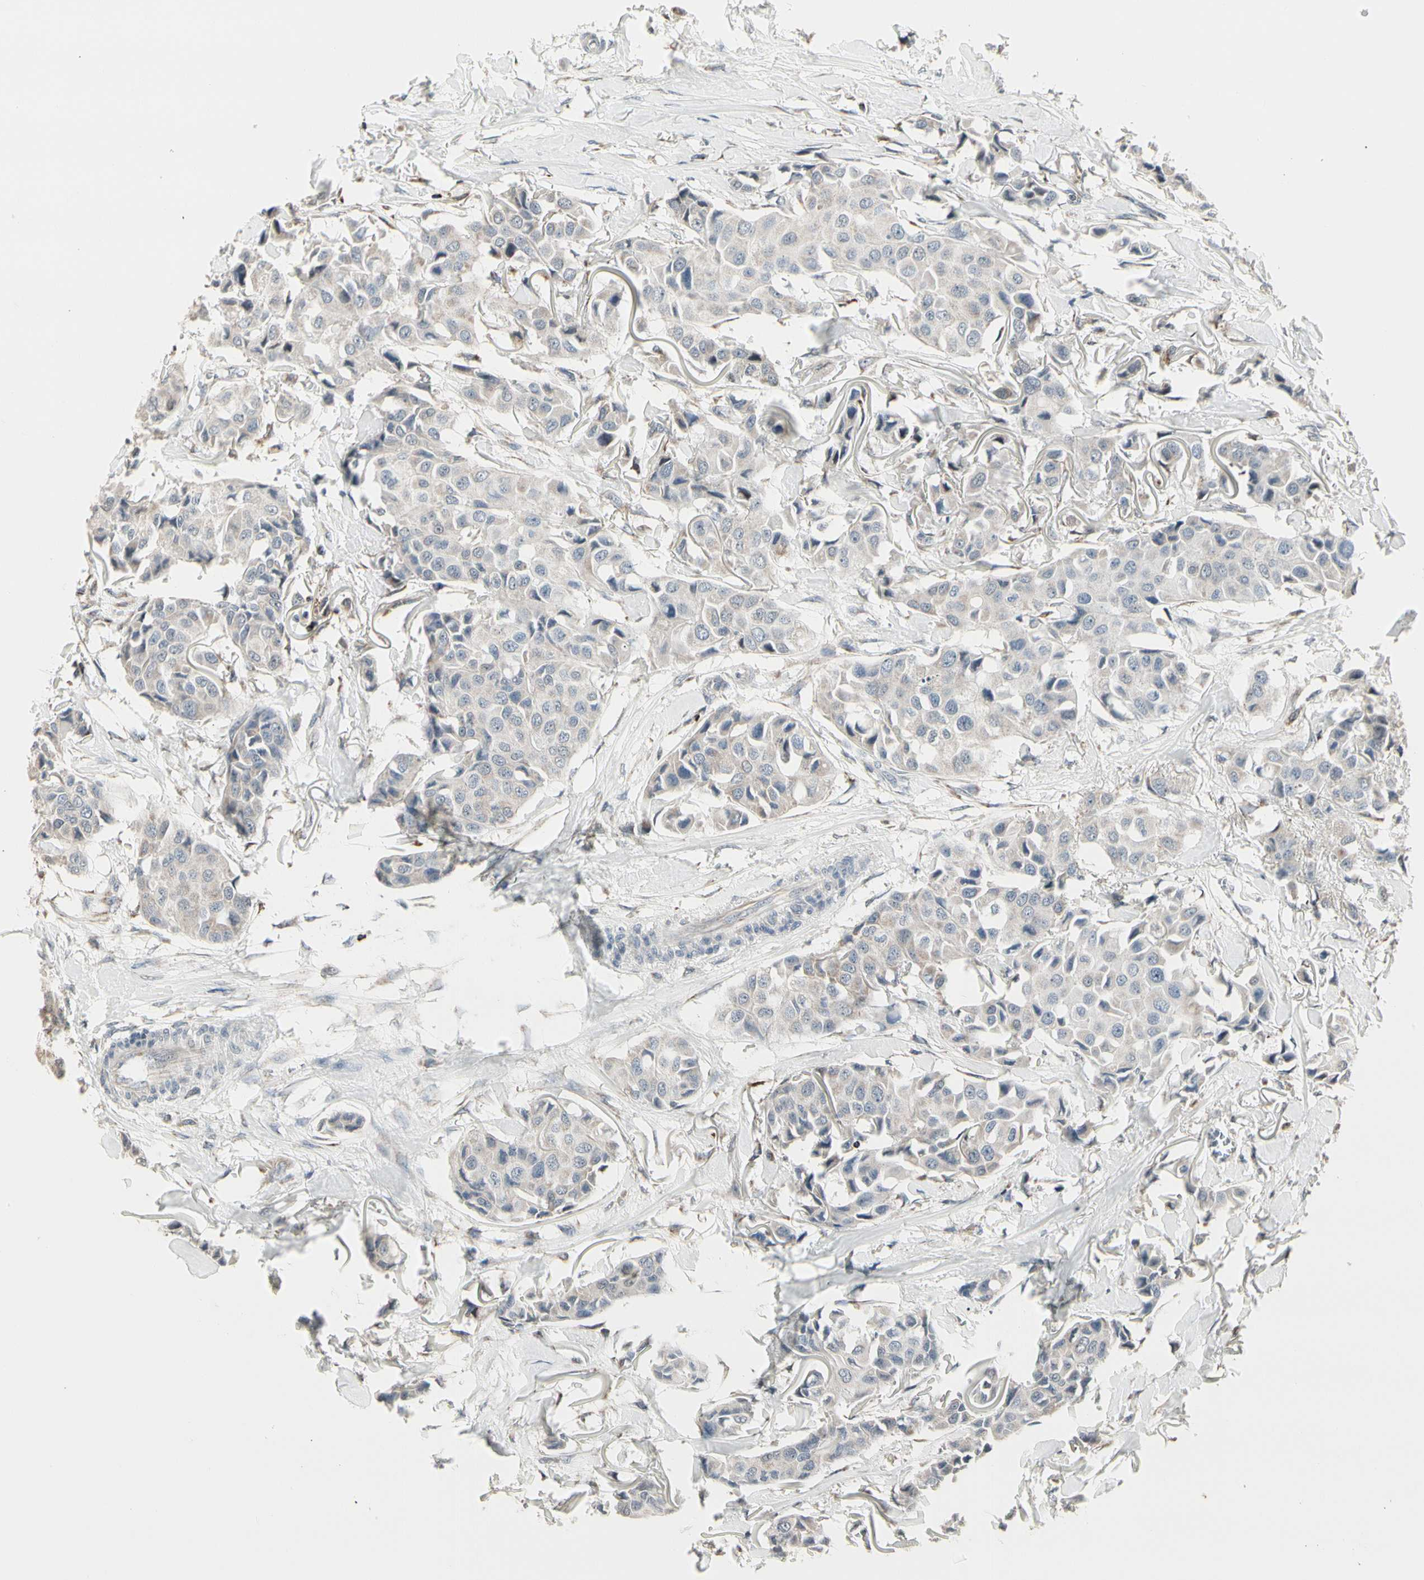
{"staining": {"intensity": "negative", "quantity": "none", "location": "none"}, "tissue": "breast cancer", "cell_type": "Tumor cells", "image_type": "cancer", "snomed": [{"axis": "morphology", "description": "Duct carcinoma"}, {"axis": "topography", "description": "Breast"}], "caption": "A high-resolution image shows IHC staining of invasive ductal carcinoma (breast), which reveals no significant positivity in tumor cells. (DAB IHC, high magnification).", "gene": "TMEM176A", "patient": {"sex": "female", "age": 80}}